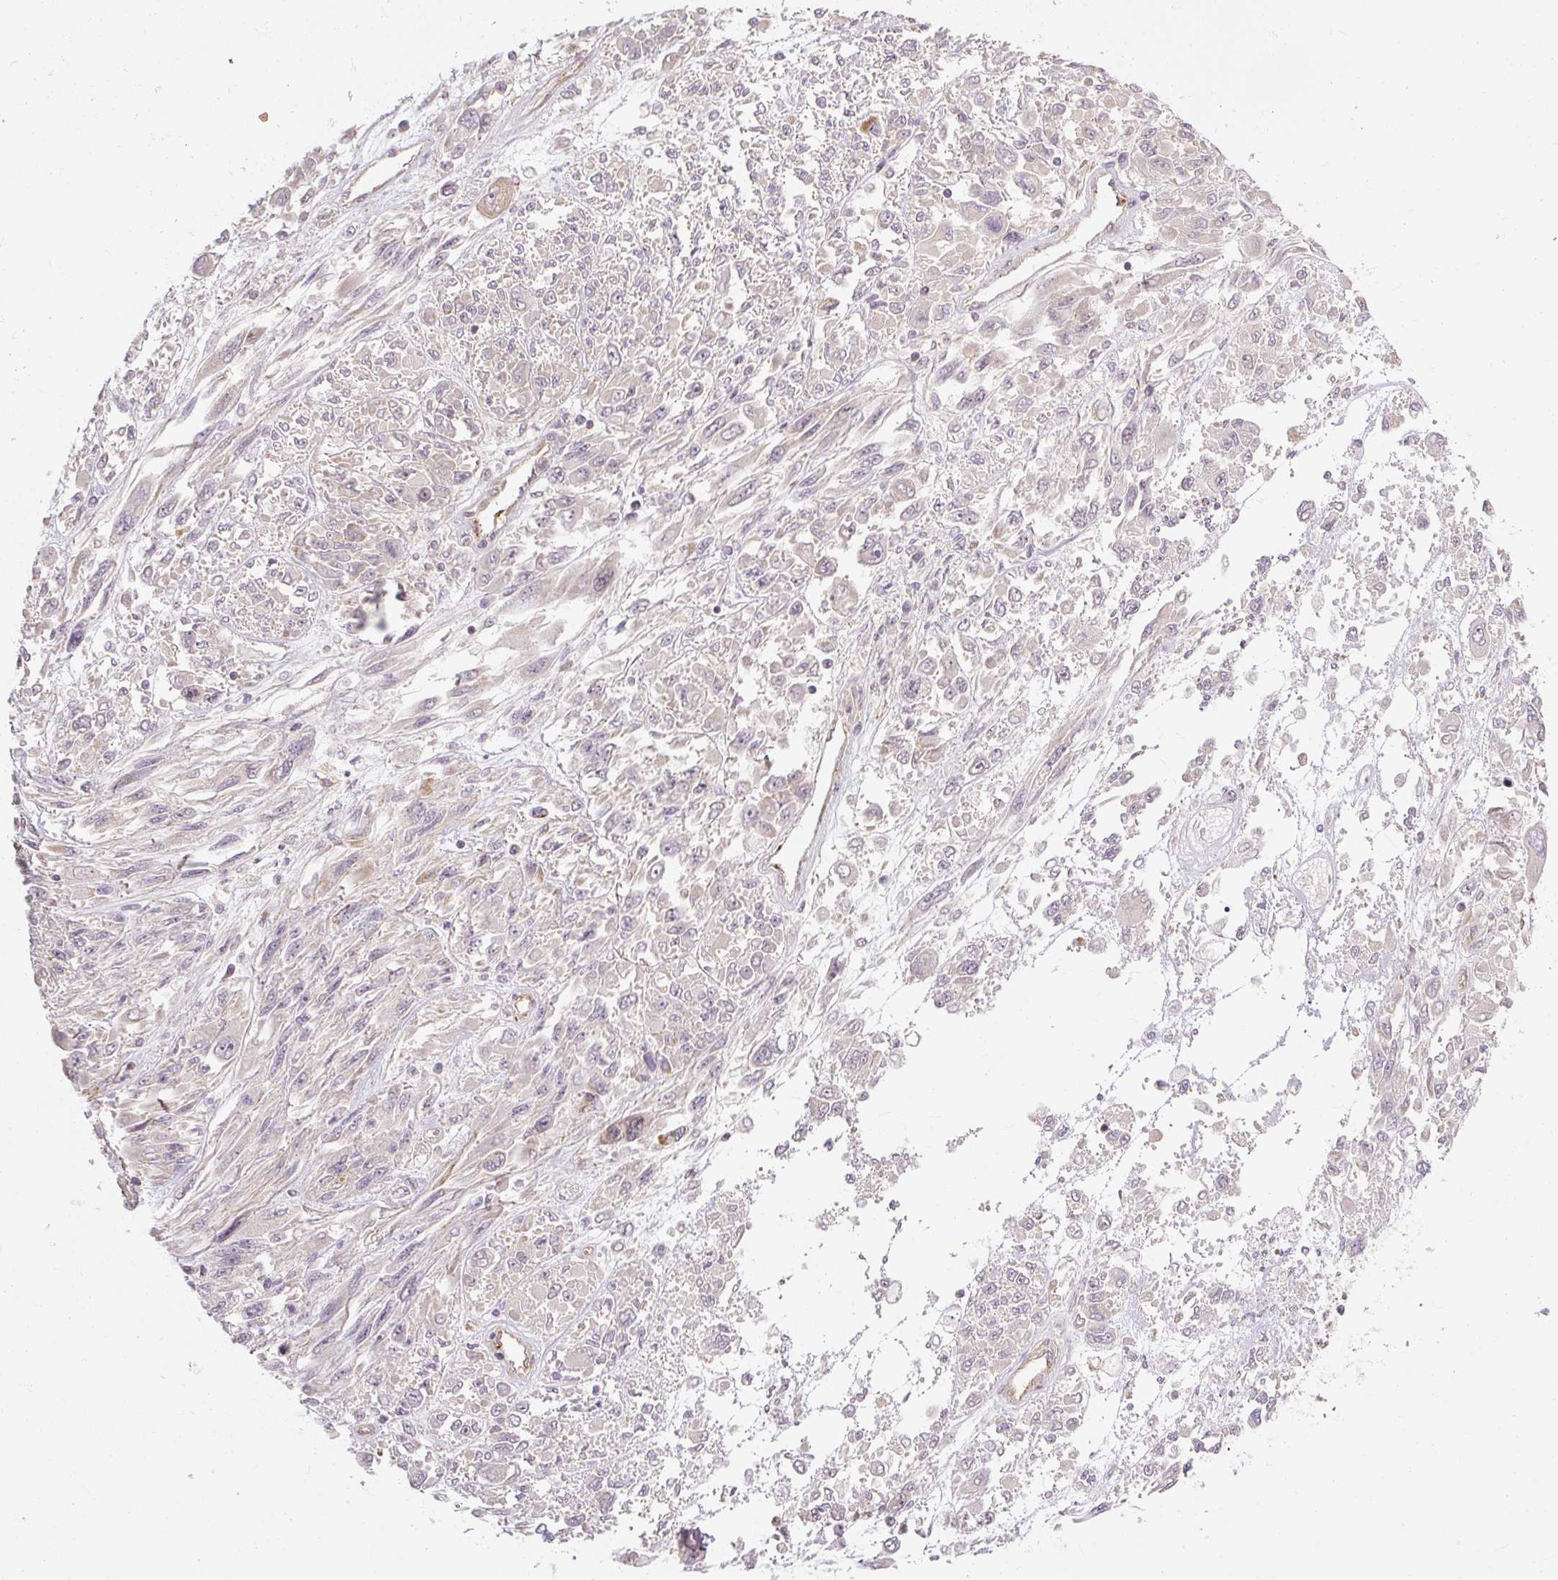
{"staining": {"intensity": "negative", "quantity": "none", "location": "none"}, "tissue": "melanoma", "cell_type": "Tumor cells", "image_type": "cancer", "snomed": [{"axis": "morphology", "description": "Malignant melanoma, NOS"}, {"axis": "topography", "description": "Skin"}], "caption": "An IHC image of malignant melanoma is shown. There is no staining in tumor cells of malignant melanoma.", "gene": "RB1CC1", "patient": {"sex": "female", "age": 91}}